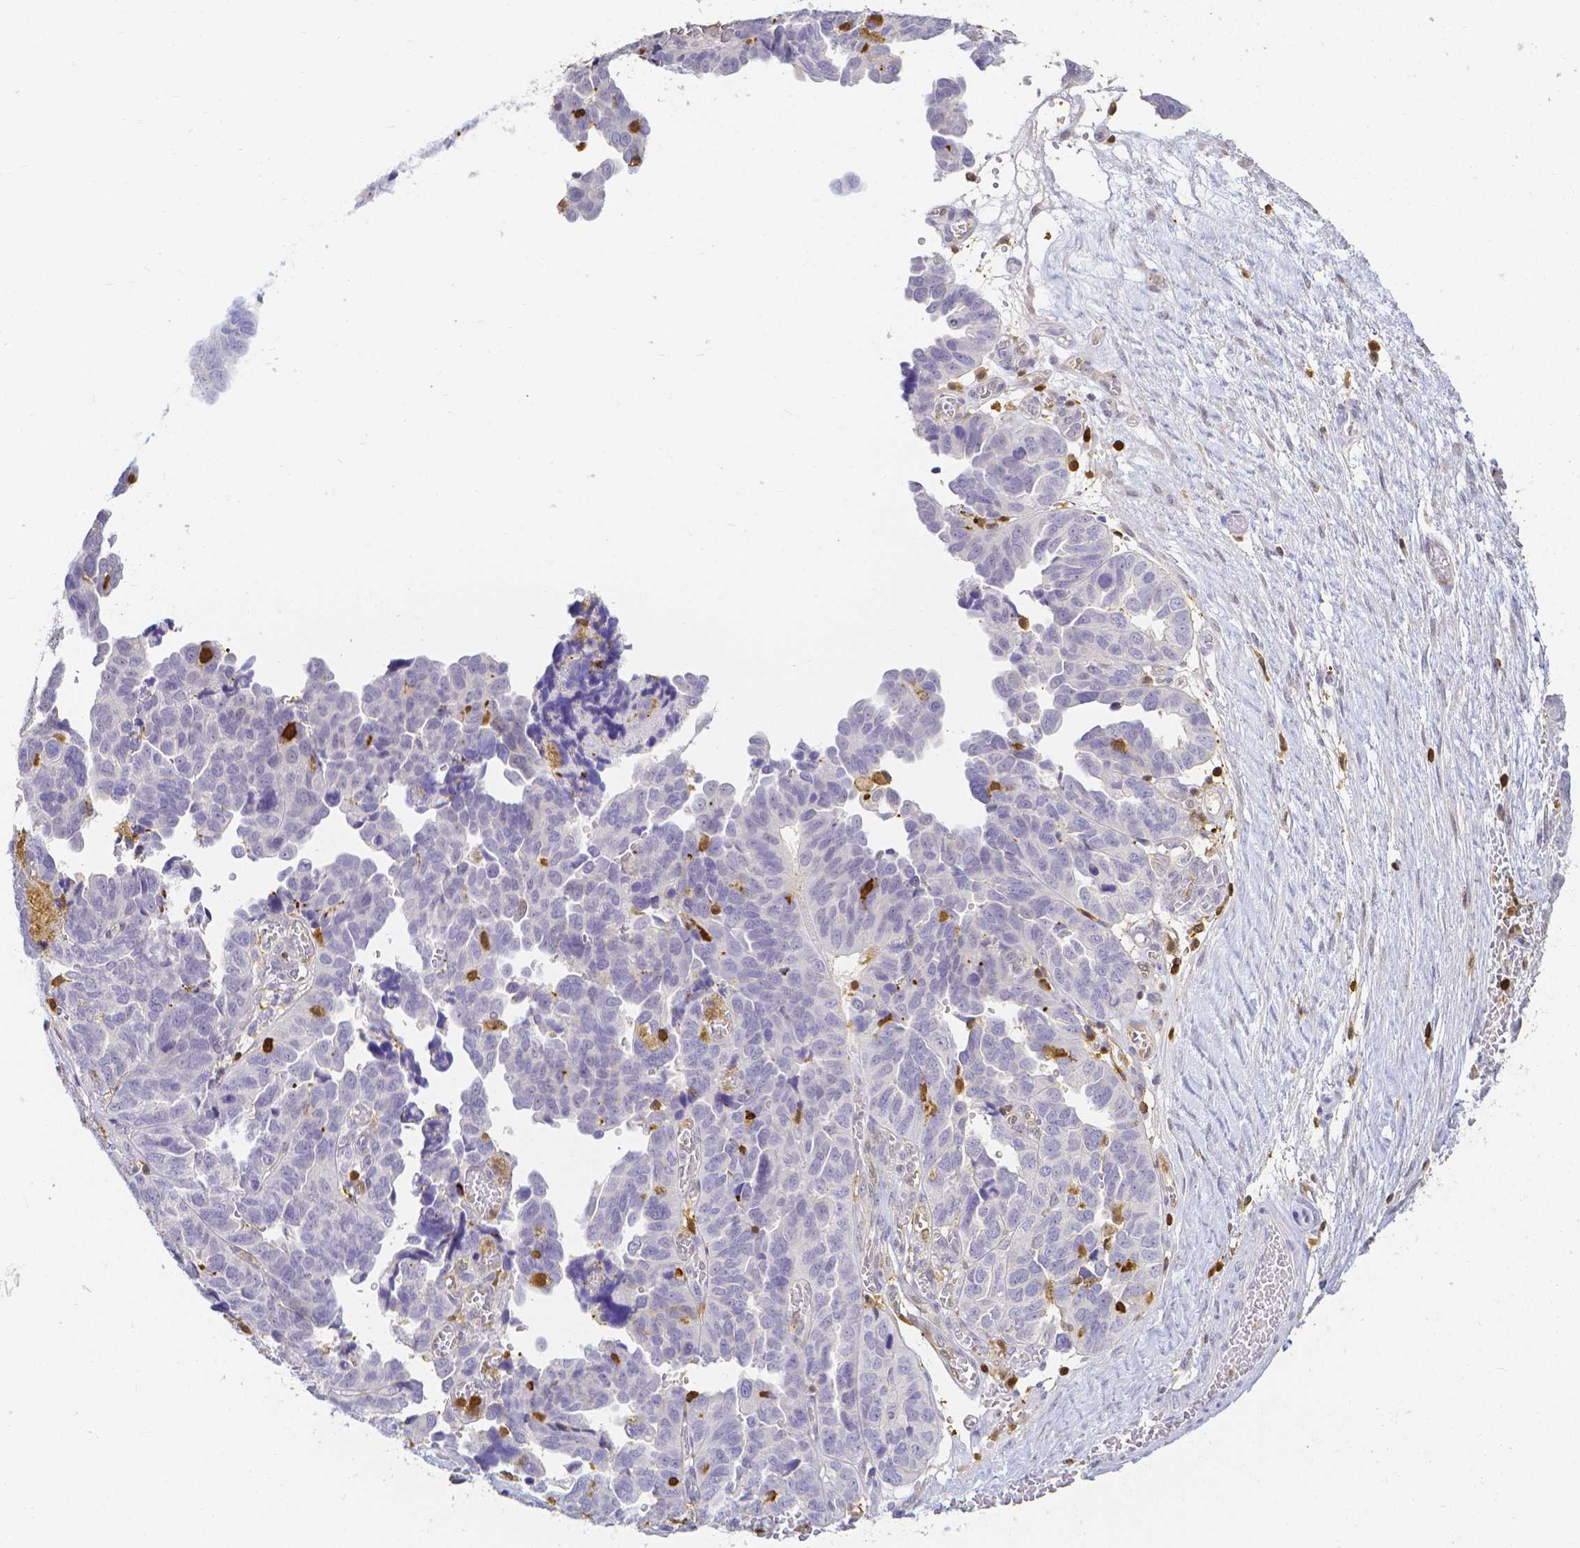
{"staining": {"intensity": "negative", "quantity": "none", "location": "none"}, "tissue": "ovarian cancer", "cell_type": "Tumor cells", "image_type": "cancer", "snomed": [{"axis": "morphology", "description": "Cystadenocarcinoma, serous, NOS"}, {"axis": "topography", "description": "Ovary"}], "caption": "Immunohistochemistry histopathology image of neoplastic tissue: human ovarian cancer (serous cystadenocarcinoma) stained with DAB (3,3'-diaminobenzidine) exhibits no significant protein positivity in tumor cells.", "gene": "COTL1", "patient": {"sex": "female", "age": 64}}